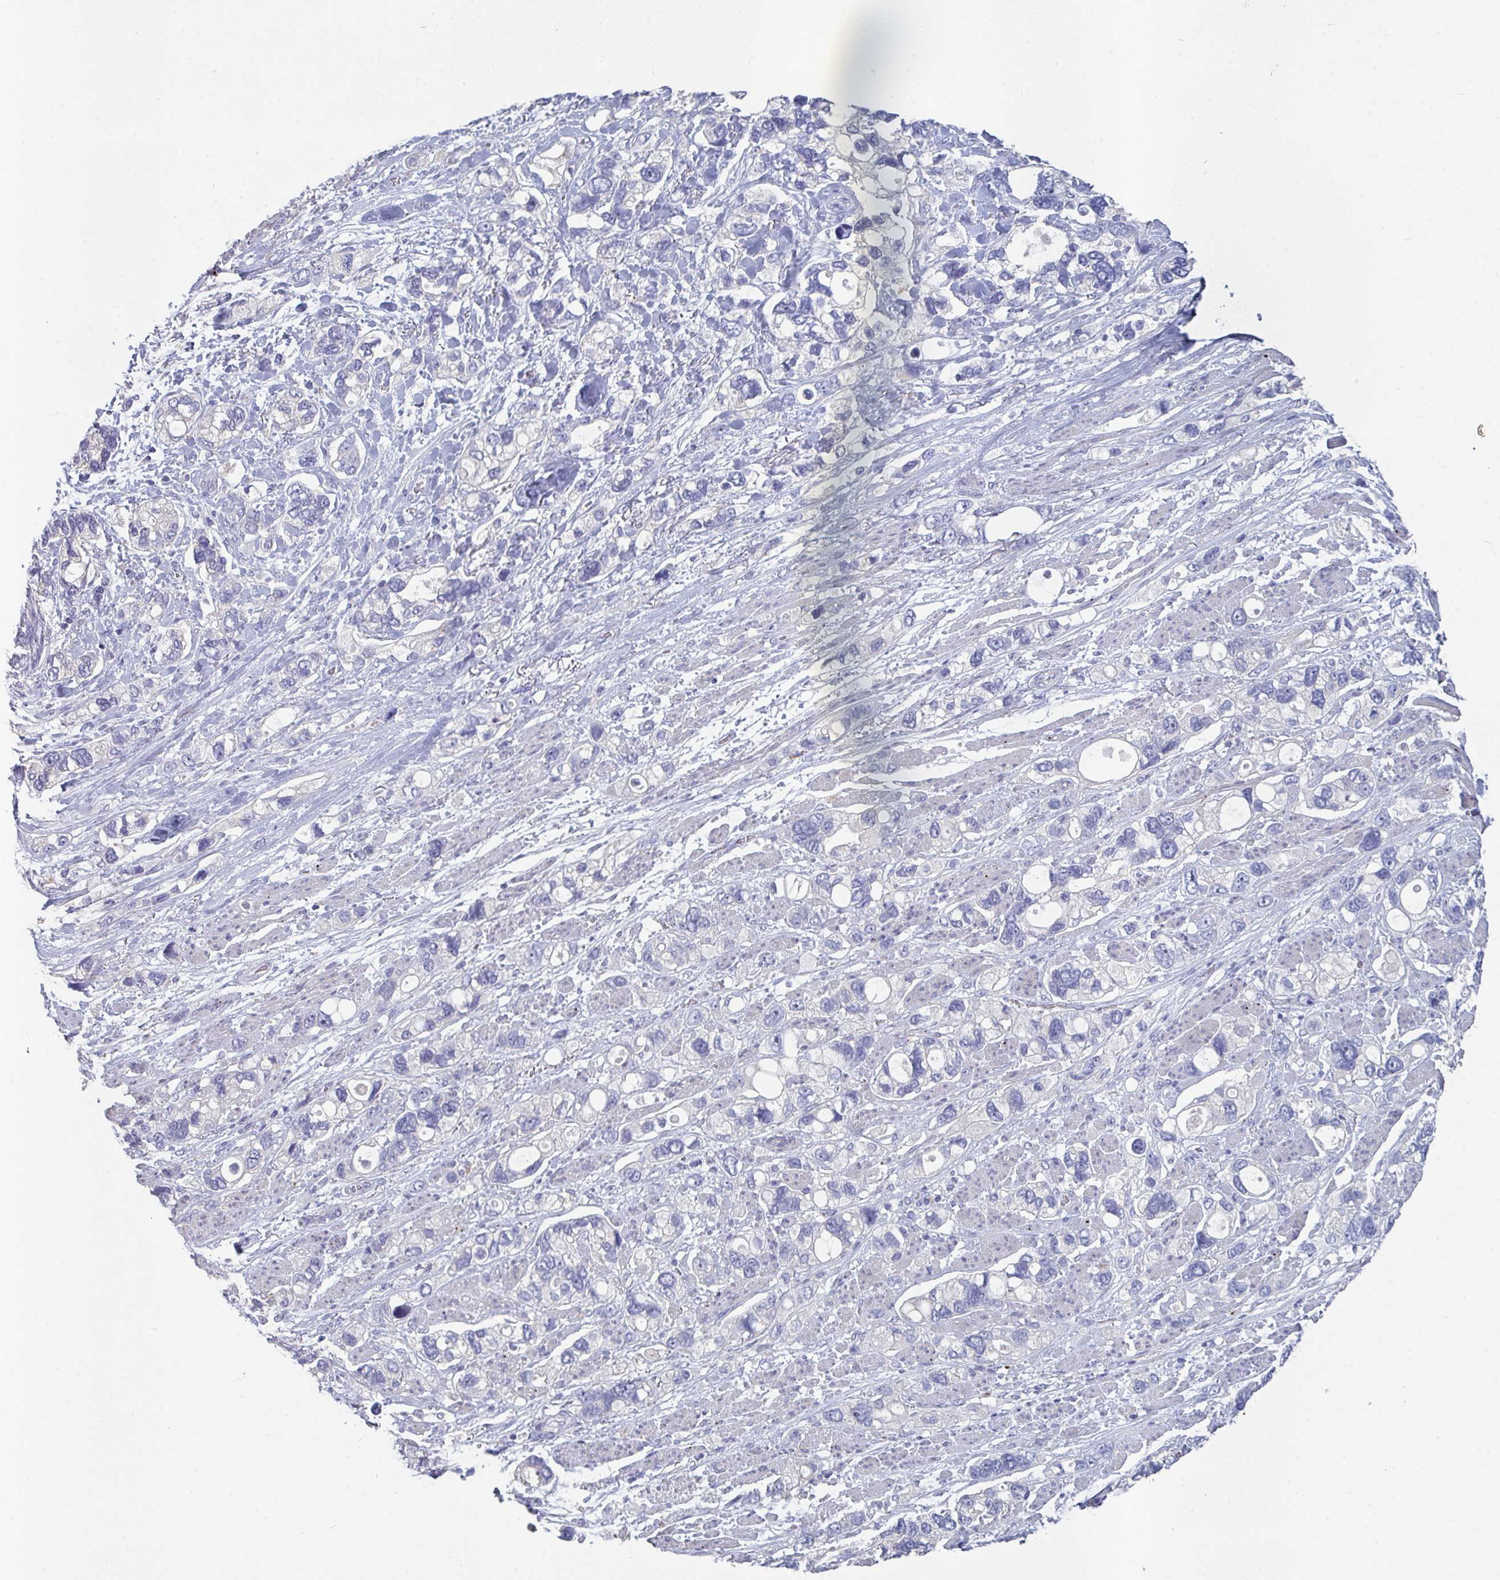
{"staining": {"intensity": "negative", "quantity": "none", "location": "none"}, "tissue": "stomach cancer", "cell_type": "Tumor cells", "image_type": "cancer", "snomed": [{"axis": "morphology", "description": "Adenocarcinoma, NOS"}, {"axis": "topography", "description": "Stomach, upper"}], "caption": "DAB immunohistochemical staining of stomach cancer (adenocarcinoma) shows no significant positivity in tumor cells. (Brightfield microscopy of DAB (3,3'-diaminobenzidine) immunohistochemistry (IHC) at high magnification).", "gene": "HGFAC", "patient": {"sex": "female", "age": 81}}